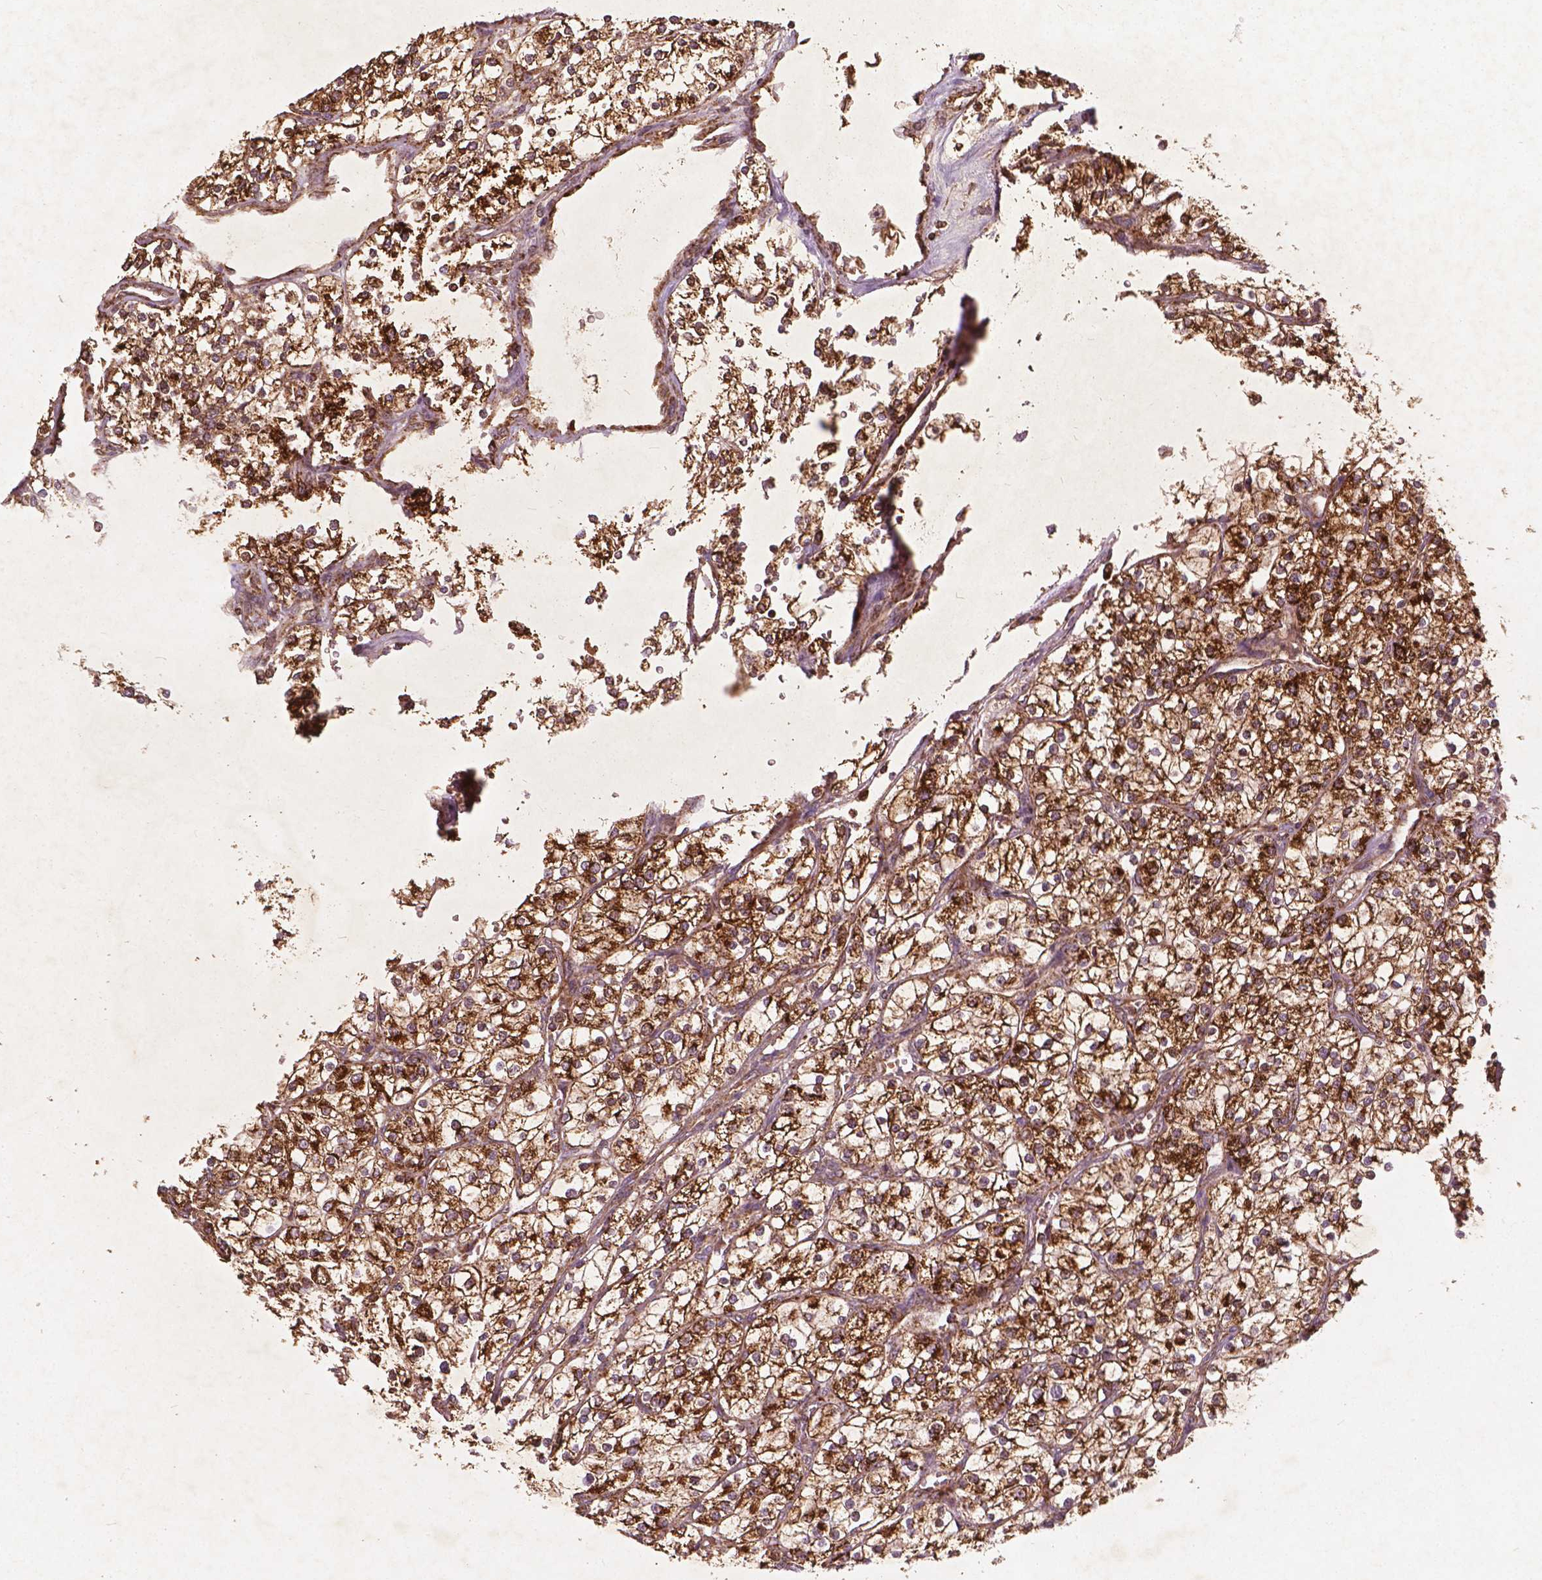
{"staining": {"intensity": "strong", "quantity": ">75%", "location": "cytoplasmic/membranous"}, "tissue": "renal cancer", "cell_type": "Tumor cells", "image_type": "cancer", "snomed": [{"axis": "morphology", "description": "Adenocarcinoma, NOS"}, {"axis": "topography", "description": "Kidney"}], "caption": "A high-resolution image shows IHC staining of renal cancer (adenocarcinoma), which reveals strong cytoplasmic/membranous staining in approximately >75% of tumor cells.", "gene": "UBXN2A", "patient": {"sex": "male", "age": 80}}